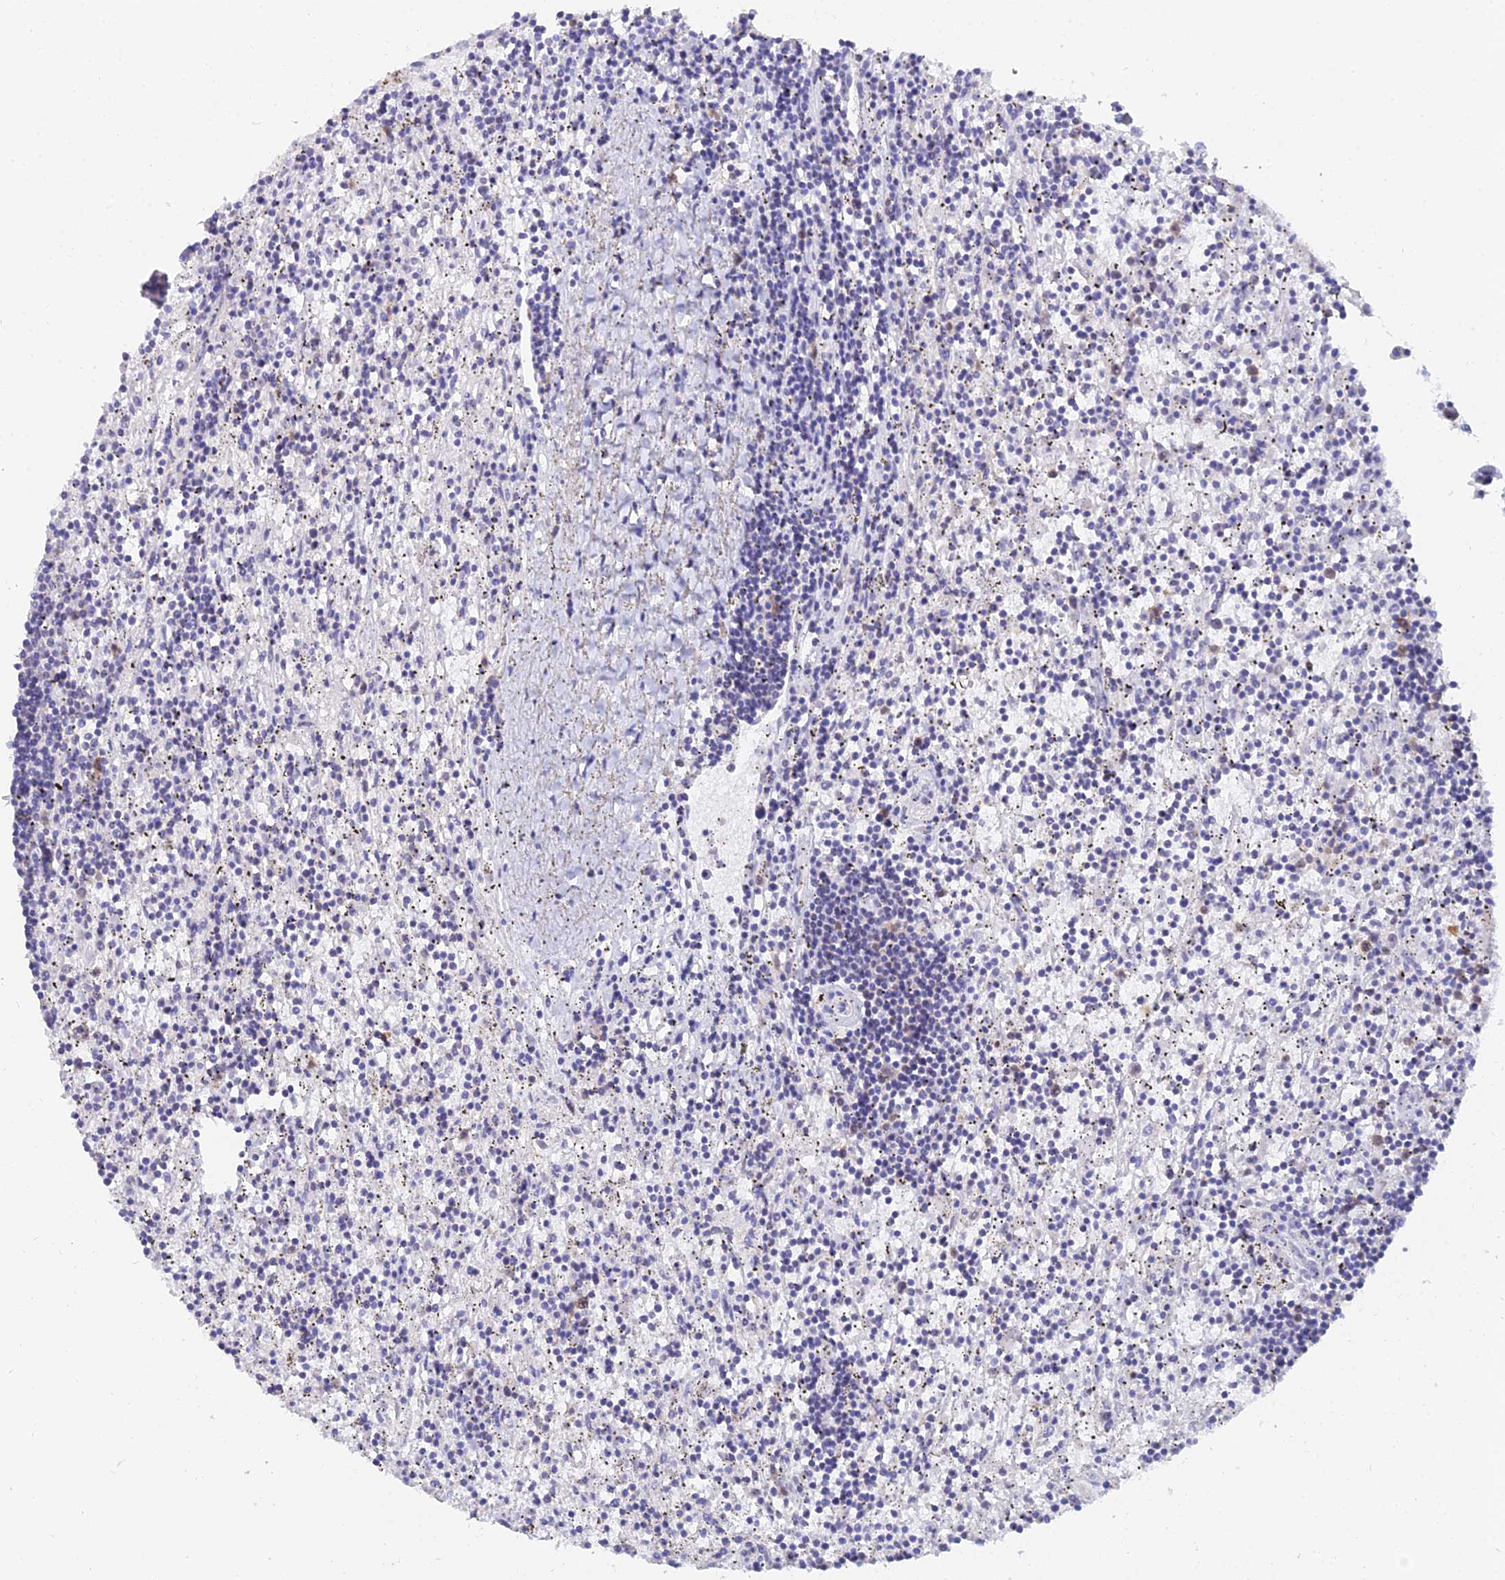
{"staining": {"intensity": "negative", "quantity": "none", "location": "none"}, "tissue": "lymphoma", "cell_type": "Tumor cells", "image_type": "cancer", "snomed": [{"axis": "morphology", "description": "Malignant lymphoma, non-Hodgkin's type, Low grade"}, {"axis": "topography", "description": "Spleen"}], "caption": "Tumor cells show no significant staining in low-grade malignant lymphoma, non-Hodgkin's type.", "gene": "MCM2", "patient": {"sex": "male", "age": 76}}